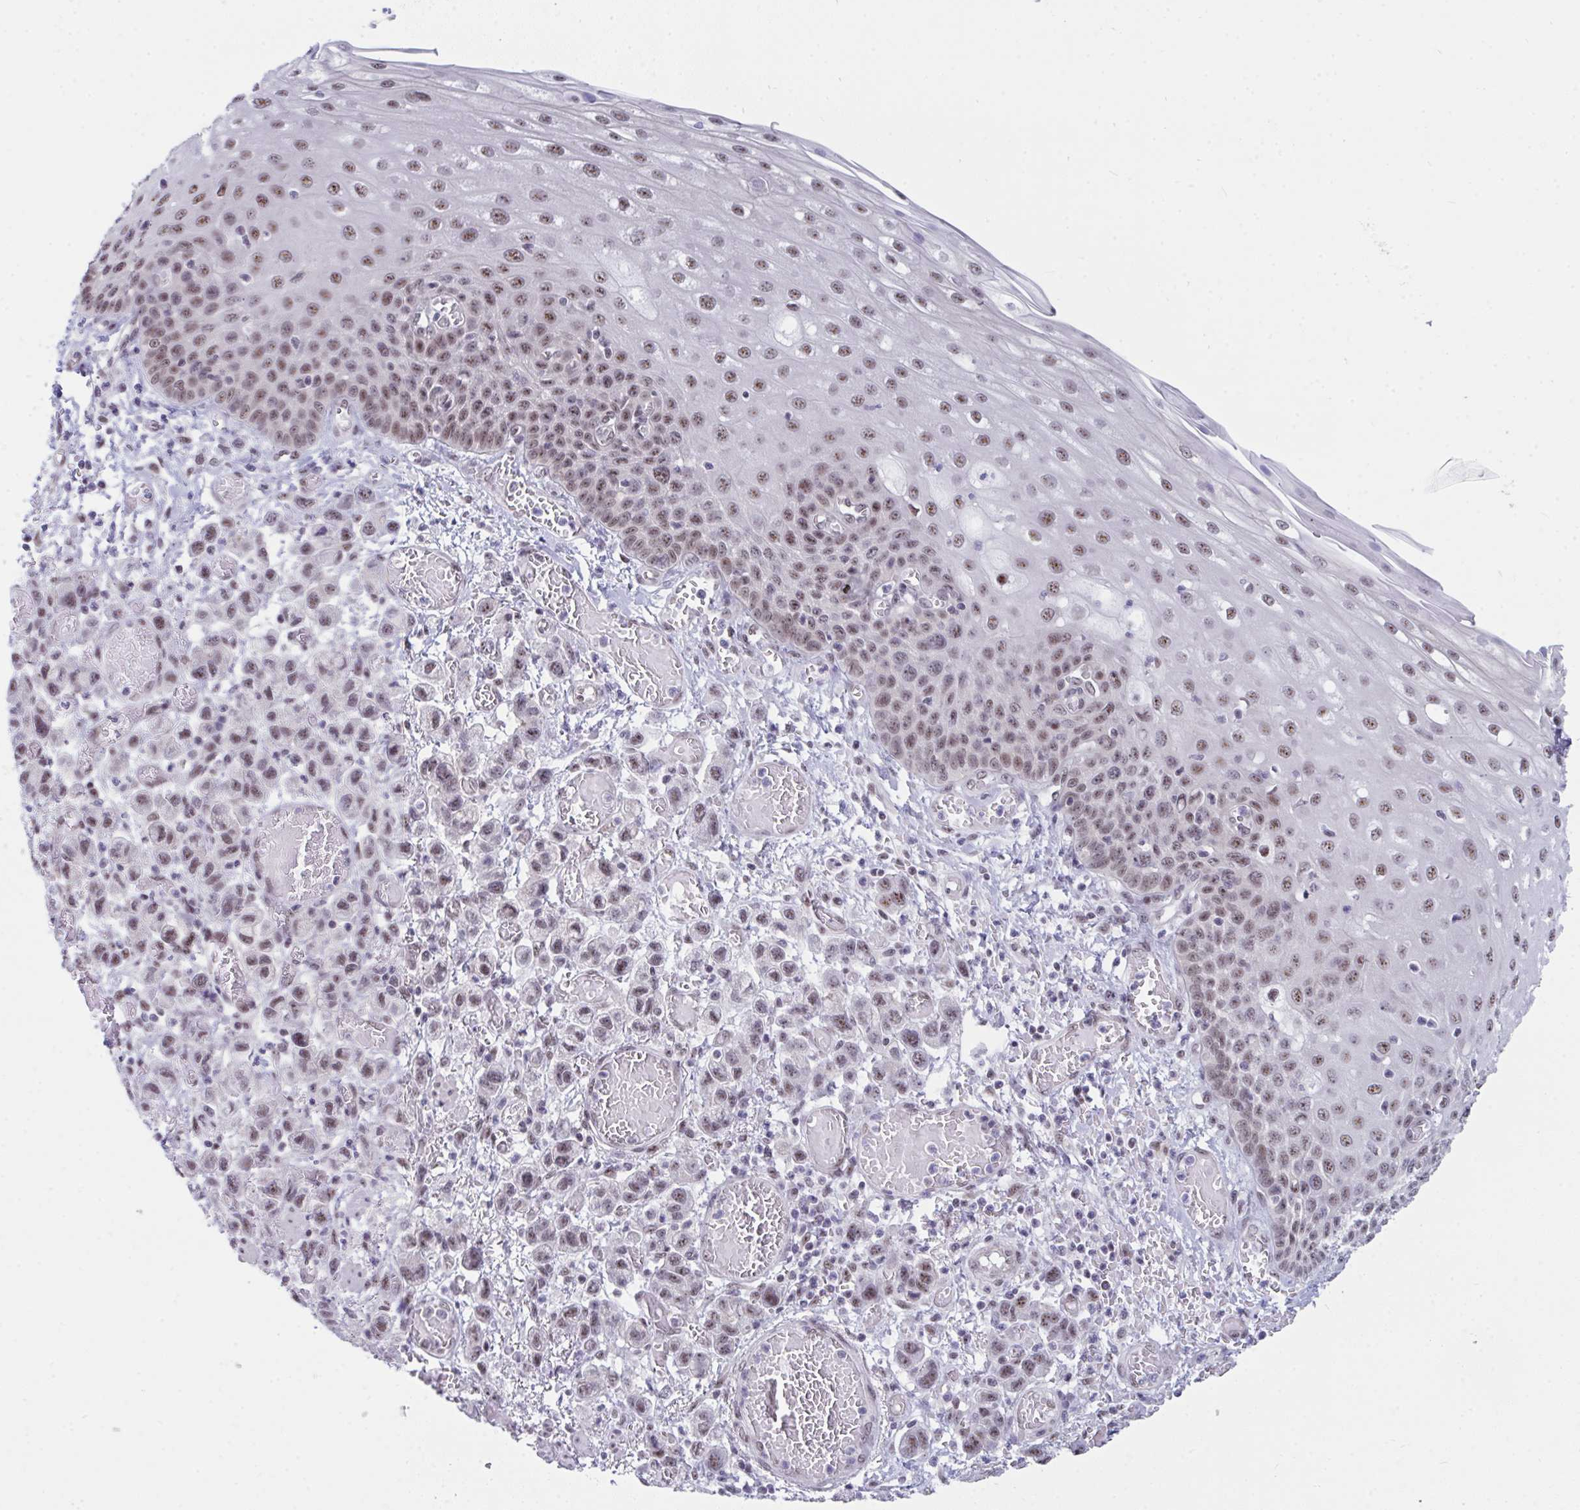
{"staining": {"intensity": "moderate", "quantity": ">75%", "location": "nuclear"}, "tissue": "esophagus", "cell_type": "Squamous epithelial cells", "image_type": "normal", "snomed": [{"axis": "morphology", "description": "Normal tissue, NOS"}, {"axis": "morphology", "description": "Adenocarcinoma, NOS"}, {"axis": "topography", "description": "Esophagus"}], "caption": "Immunohistochemical staining of unremarkable esophagus reveals medium levels of moderate nuclear staining in about >75% of squamous epithelial cells. (Stains: DAB in brown, nuclei in blue, Microscopy: brightfield microscopy at high magnification).", "gene": "PRR14", "patient": {"sex": "male", "age": 81}}